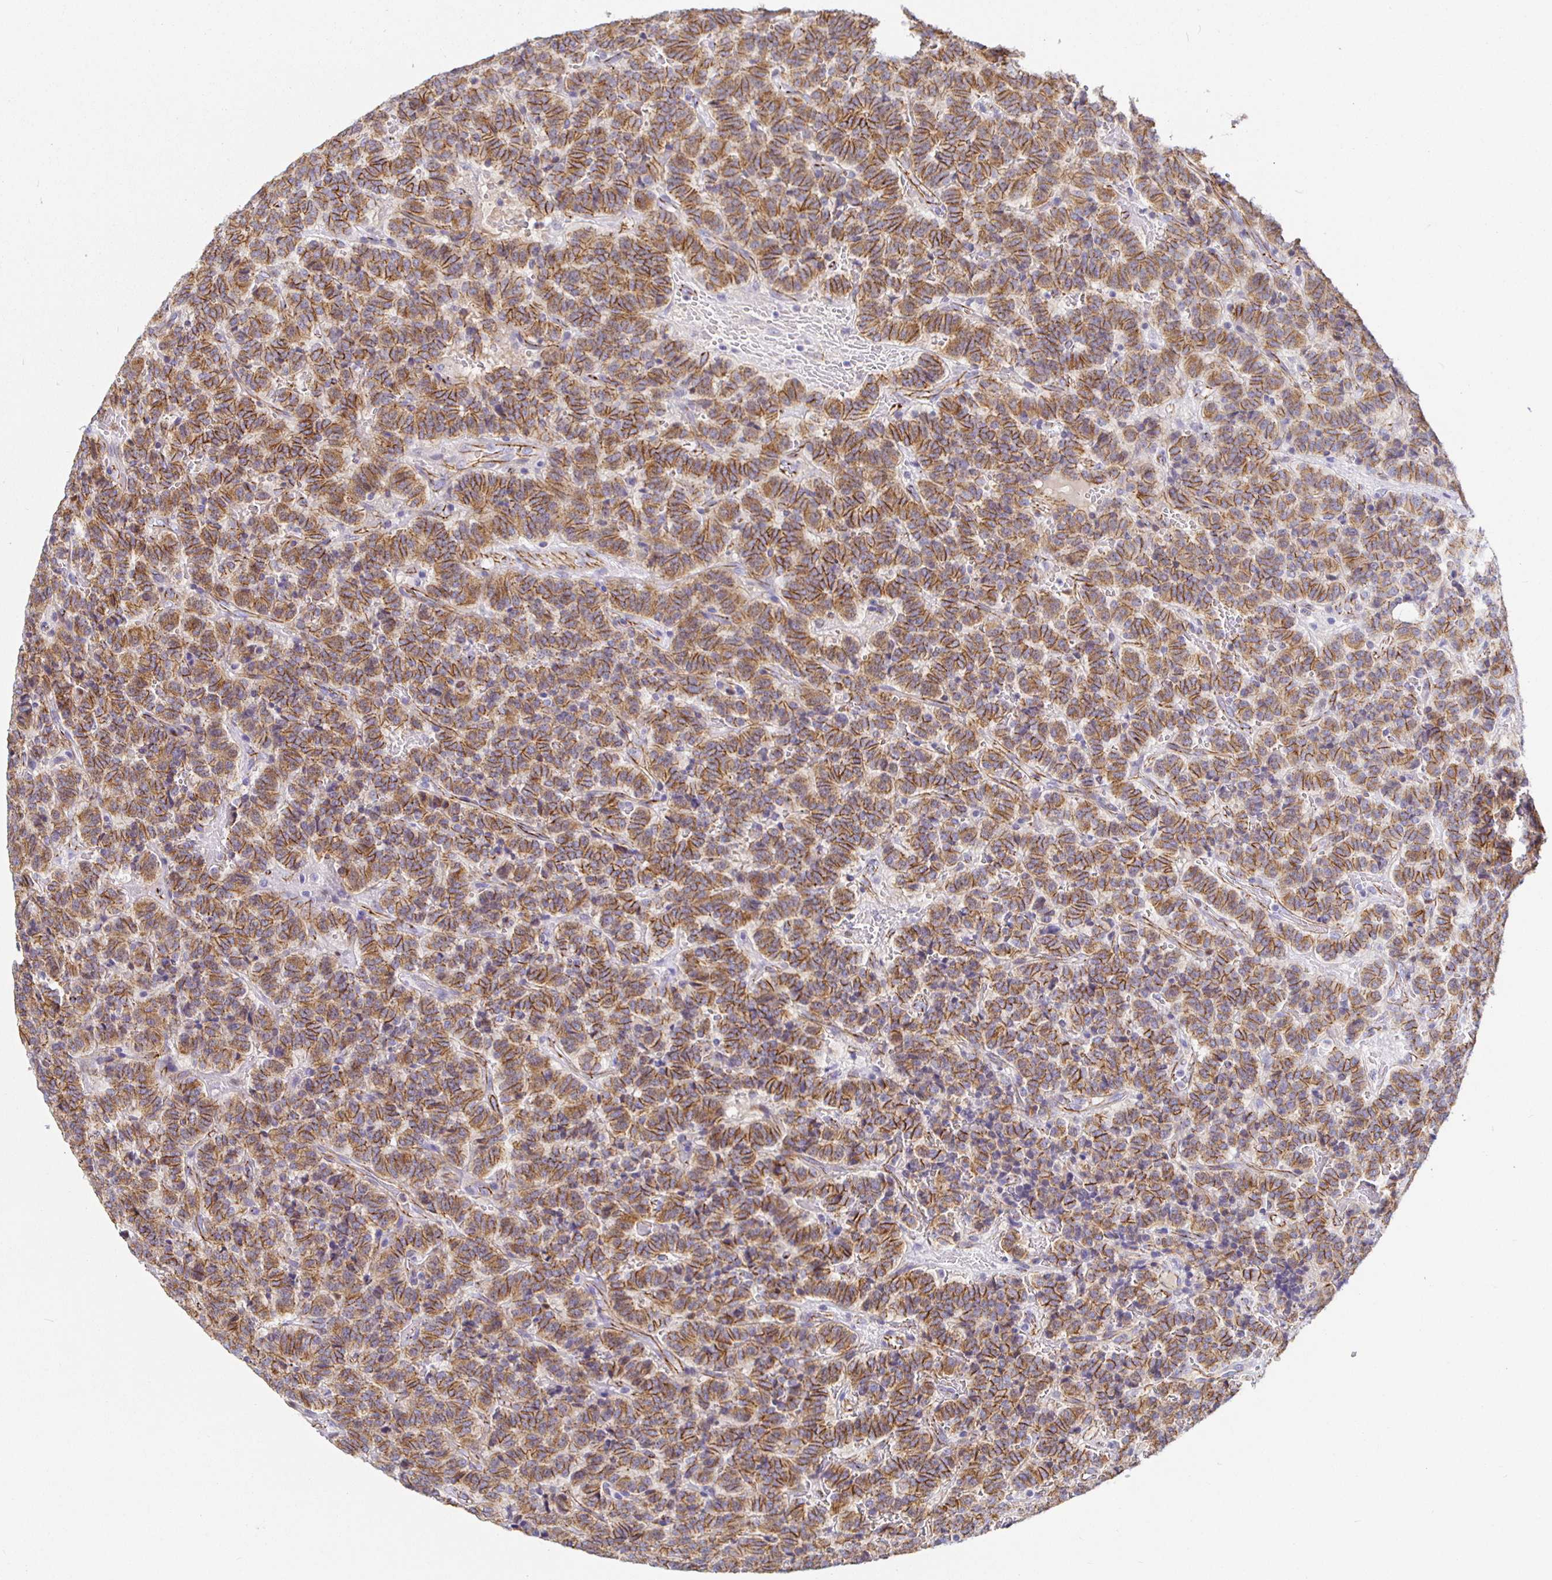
{"staining": {"intensity": "moderate", "quantity": ">75%", "location": "cytoplasmic/membranous"}, "tissue": "carcinoid", "cell_type": "Tumor cells", "image_type": "cancer", "snomed": [{"axis": "morphology", "description": "Carcinoid, malignant, NOS"}, {"axis": "topography", "description": "Pancreas"}], "caption": "A brown stain labels moderate cytoplasmic/membranous positivity of a protein in human carcinoid (malignant) tumor cells.", "gene": "PIWIL3", "patient": {"sex": "male", "age": 36}}